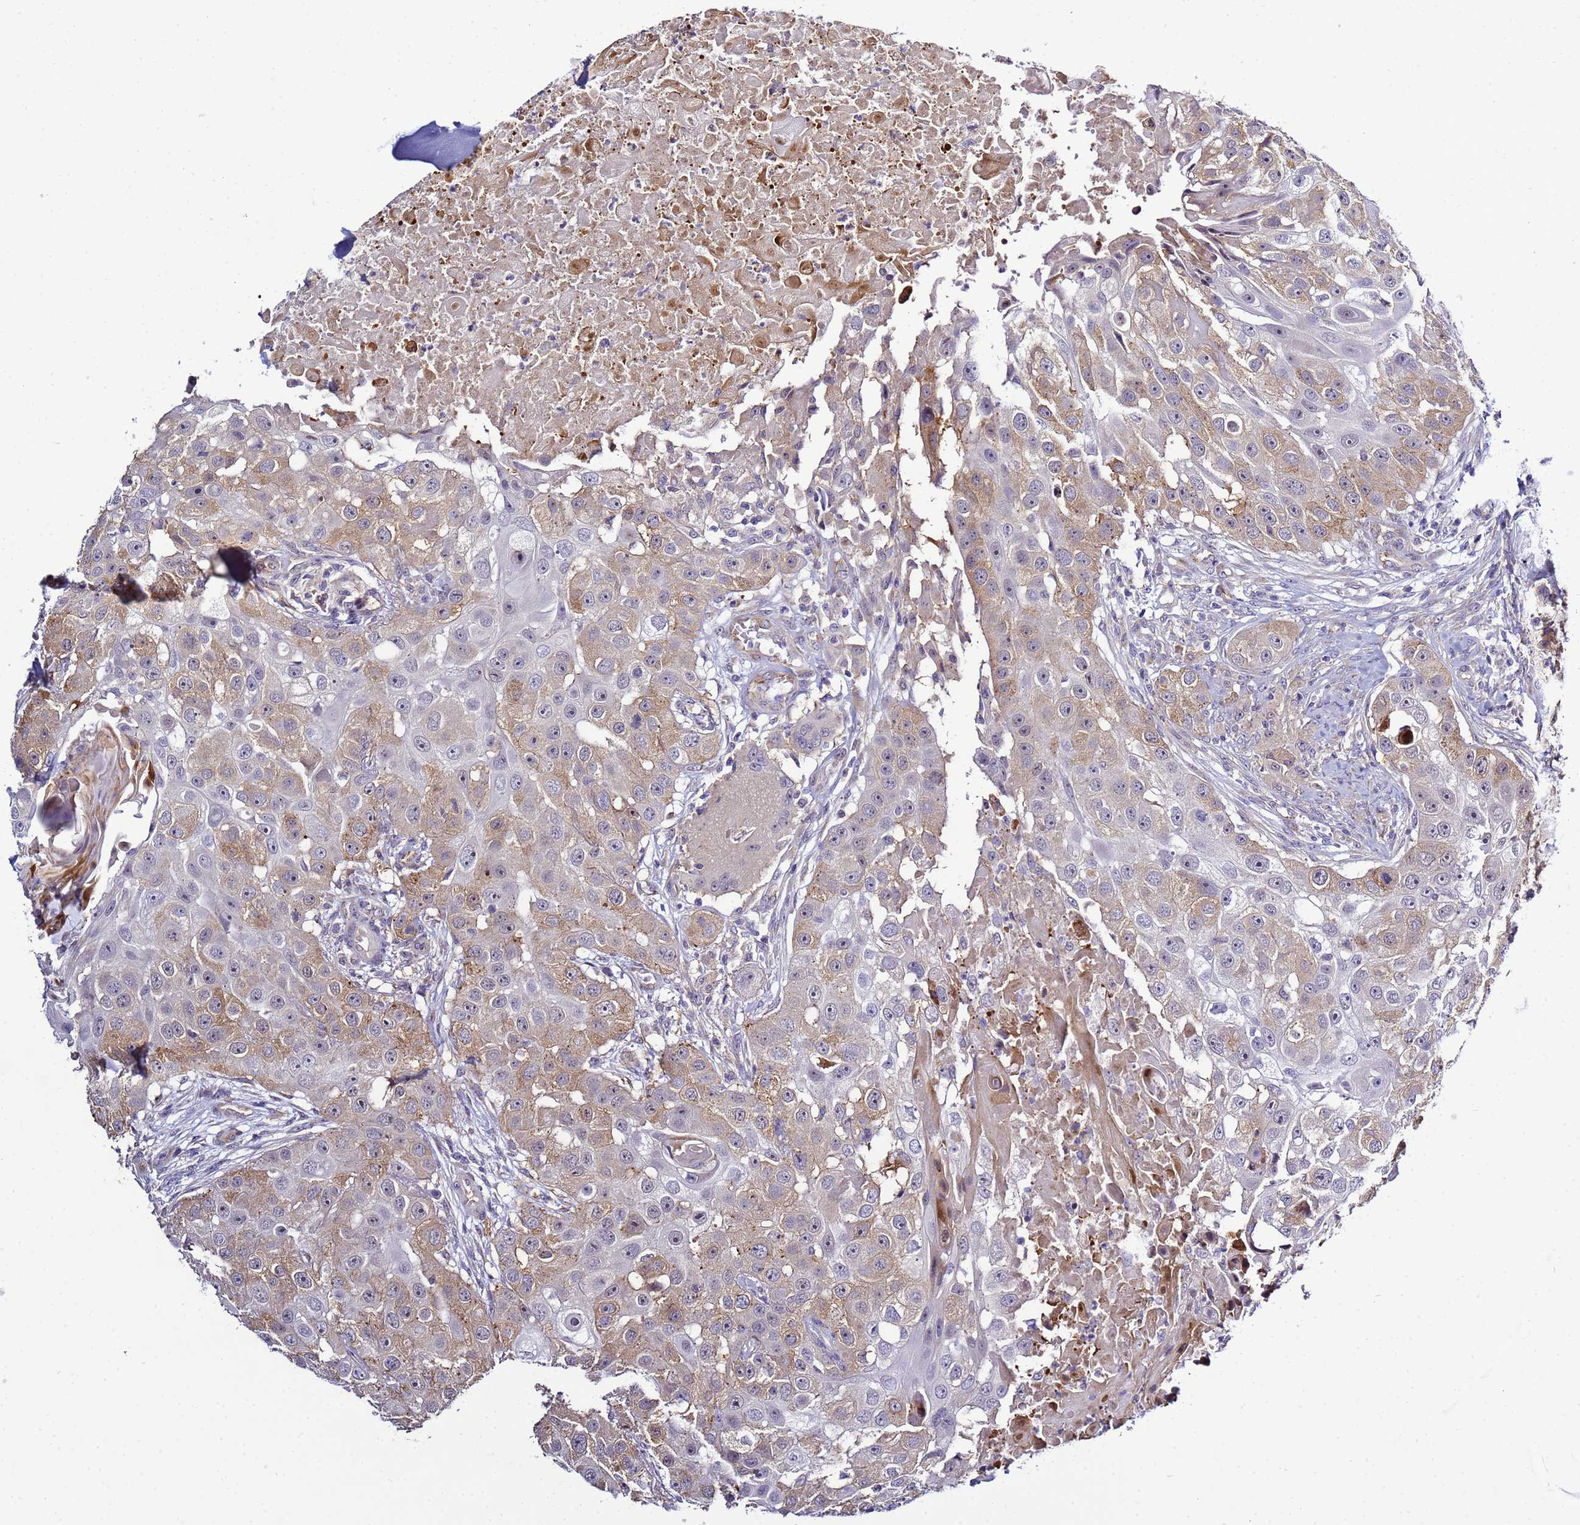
{"staining": {"intensity": "moderate", "quantity": ">75%", "location": "cytoplasmic/membranous"}, "tissue": "head and neck cancer", "cell_type": "Tumor cells", "image_type": "cancer", "snomed": [{"axis": "morphology", "description": "Normal tissue, NOS"}, {"axis": "morphology", "description": "Squamous cell carcinoma, NOS"}, {"axis": "topography", "description": "Skeletal muscle"}, {"axis": "topography", "description": "Head-Neck"}], "caption": "About >75% of tumor cells in human head and neck cancer display moderate cytoplasmic/membranous protein staining as visualized by brown immunohistochemical staining.", "gene": "NOL8", "patient": {"sex": "male", "age": 51}}